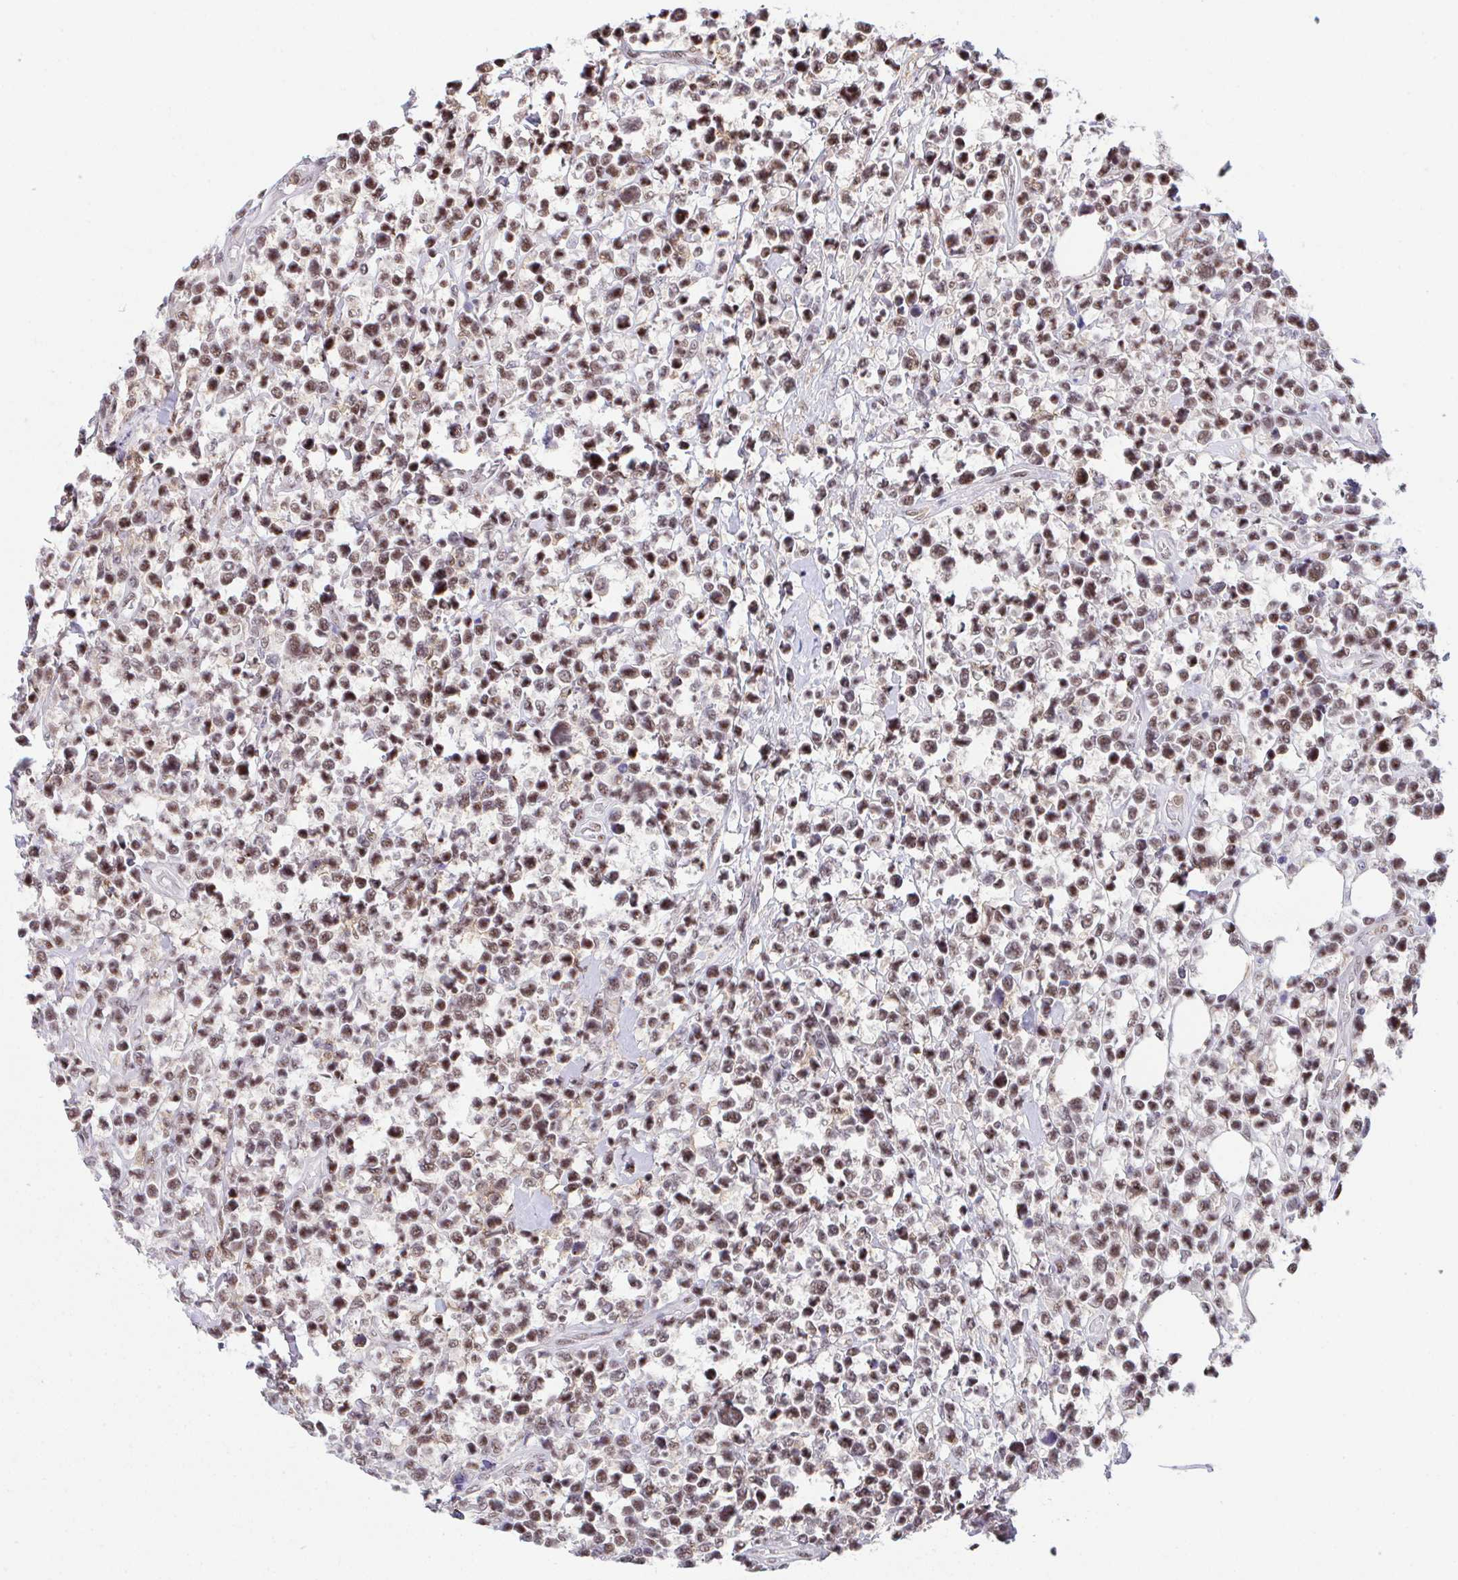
{"staining": {"intensity": "moderate", "quantity": ">75%", "location": "nuclear"}, "tissue": "lymphoma", "cell_type": "Tumor cells", "image_type": "cancer", "snomed": [{"axis": "morphology", "description": "Malignant lymphoma, non-Hodgkin's type, Low grade"}, {"axis": "topography", "description": "Lymph node"}], "caption": "Immunohistochemistry photomicrograph of neoplastic tissue: low-grade malignant lymphoma, non-Hodgkin's type stained using IHC shows medium levels of moderate protein expression localized specifically in the nuclear of tumor cells, appearing as a nuclear brown color.", "gene": "OR6K3", "patient": {"sex": "male", "age": 60}}